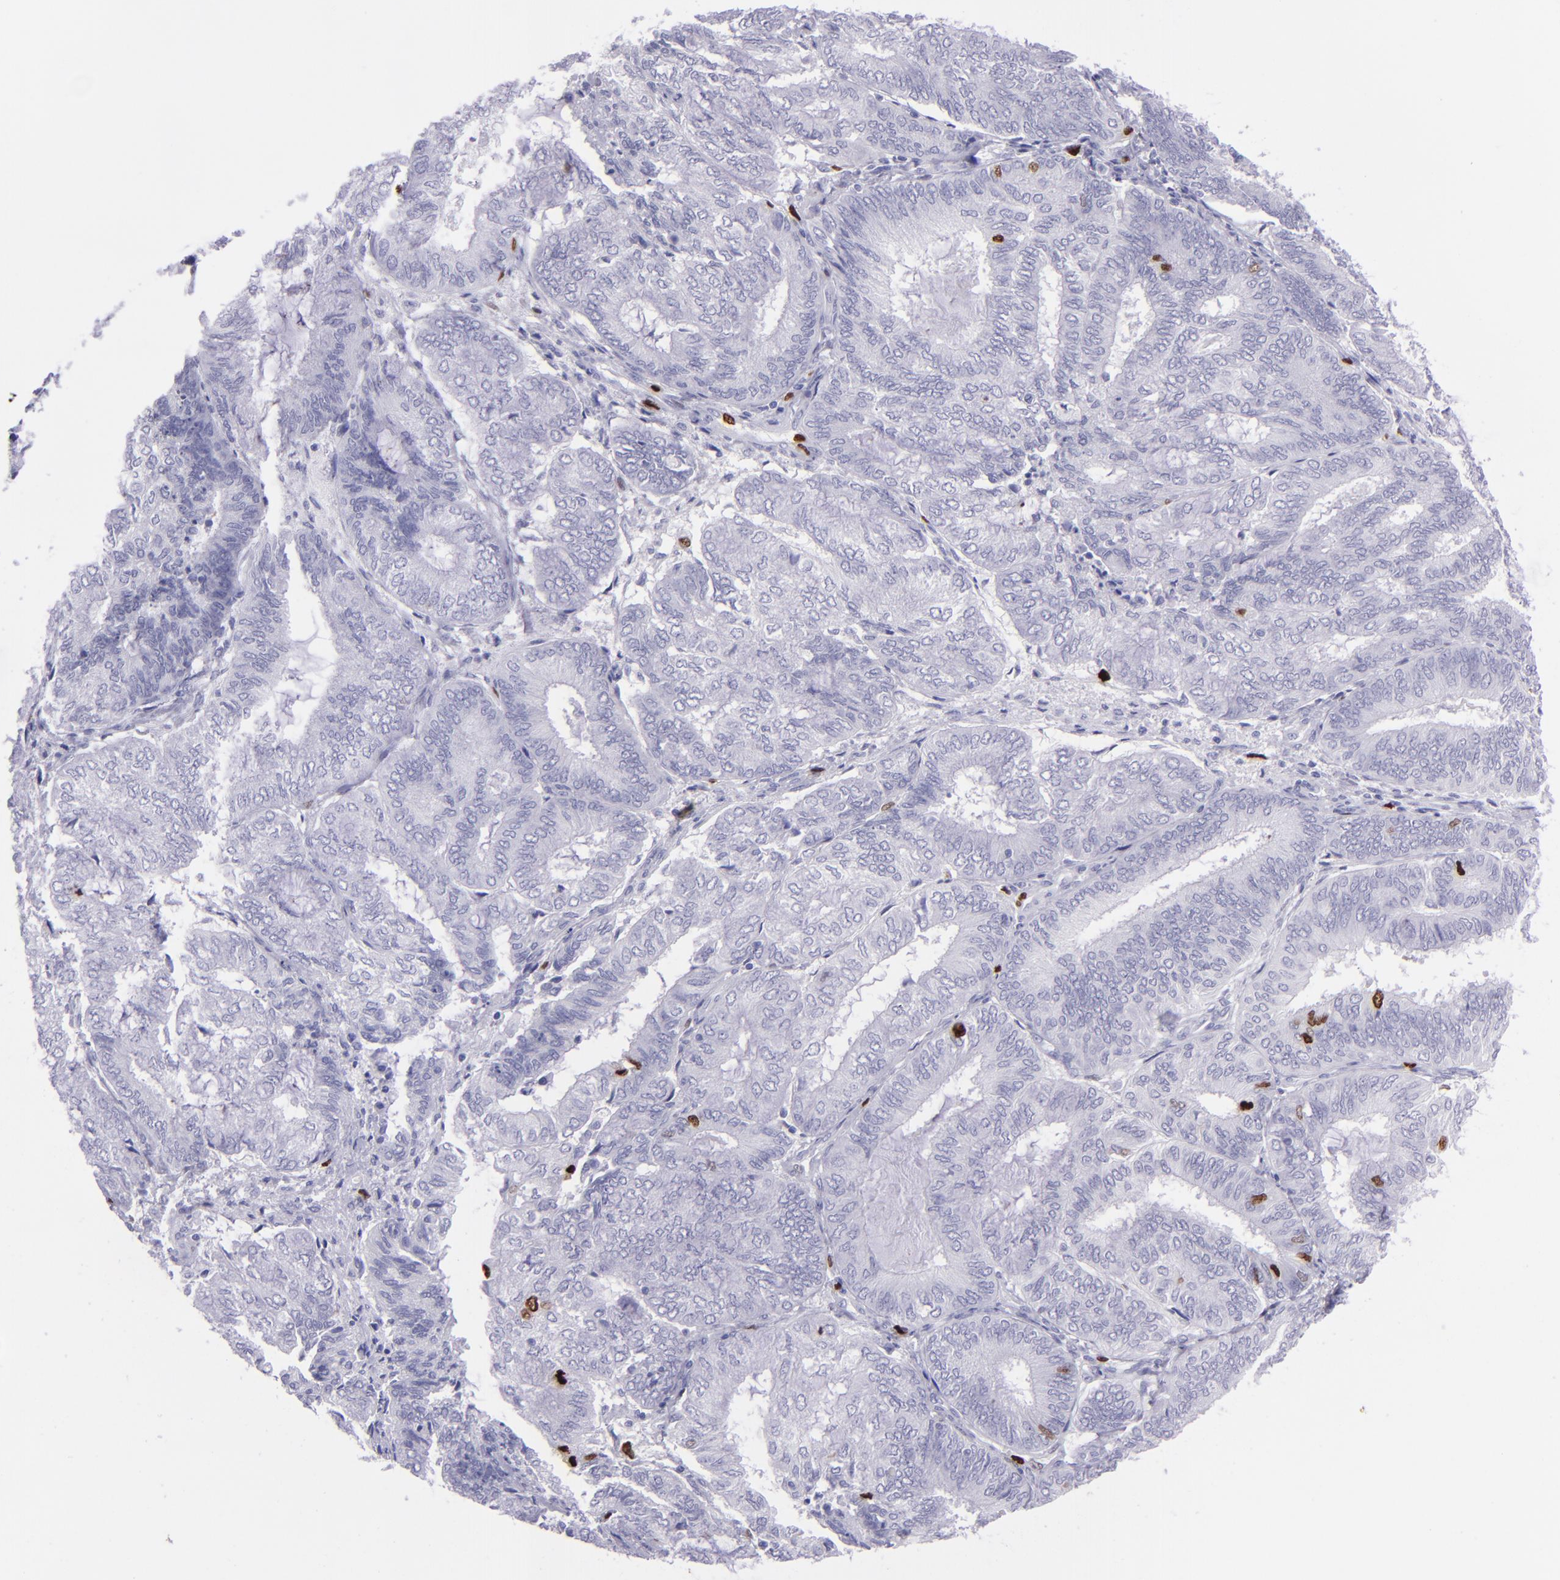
{"staining": {"intensity": "strong", "quantity": "<25%", "location": "nuclear"}, "tissue": "endometrial cancer", "cell_type": "Tumor cells", "image_type": "cancer", "snomed": [{"axis": "morphology", "description": "Adenocarcinoma, NOS"}, {"axis": "topography", "description": "Endometrium"}], "caption": "High-magnification brightfield microscopy of adenocarcinoma (endometrial) stained with DAB (brown) and counterstained with hematoxylin (blue). tumor cells exhibit strong nuclear expression is seen in about<25% of cells. The protein of interest is shown in brown color, while the nuclei are stained blue.", "gene": "TOP2A", "patient": {"sex": "female", "age": 59}}